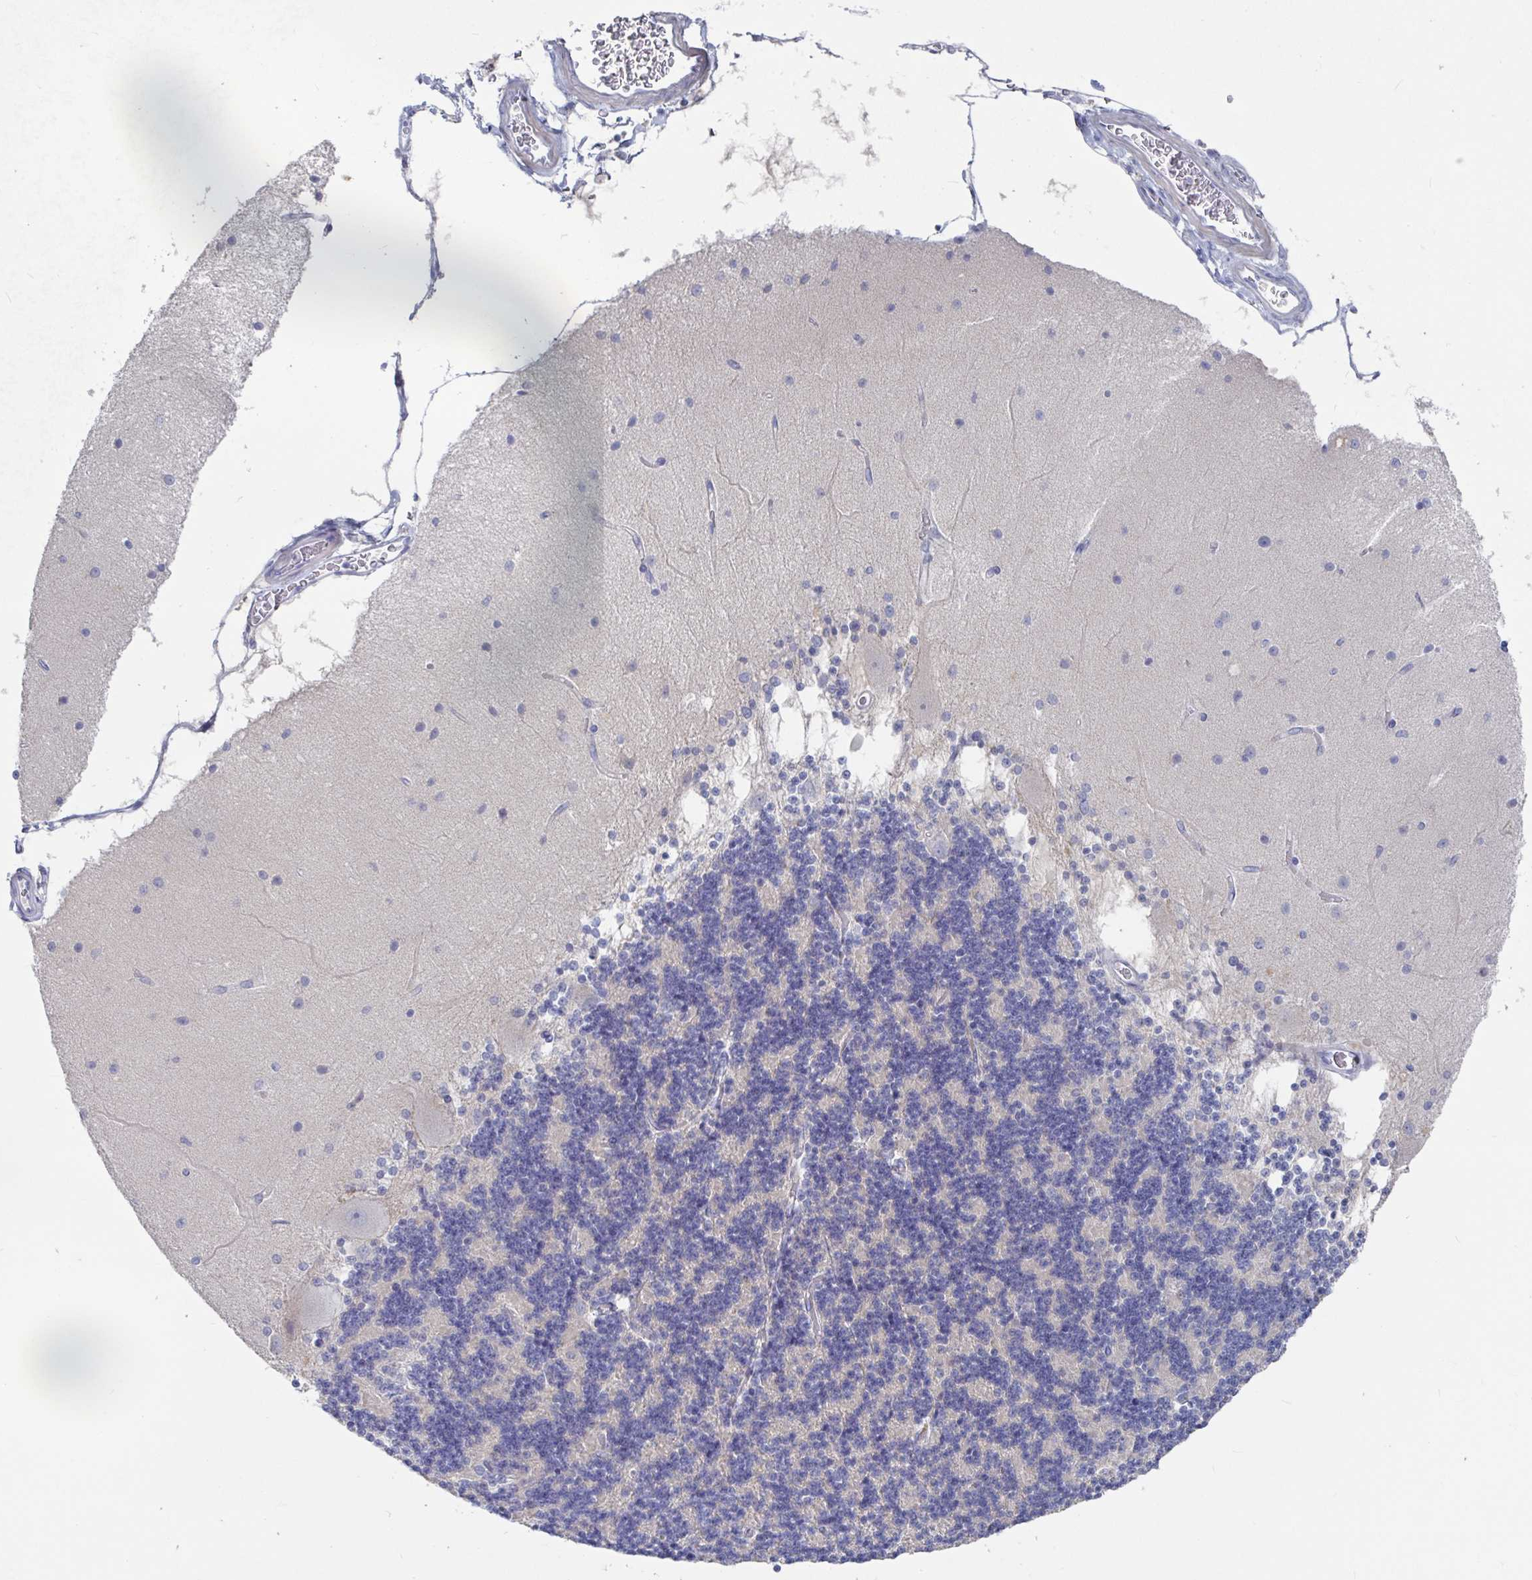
{"staining": {"intensity": "negative", "quantity": "none", "location": "none"}, "tissue": "cerebellum", "cell_type": "Cells in granular layer", "image_type": "normal", "snomed": [{"axis": "morphology", "description": "Normal tissue, NOS"}, {"axis": "topography", "description": "Cerebellum"}], "caption": "High magnification brightfield microscopy of normal cerebellum stained with DAB (3,3'-diaminobenzidine) (brown) and counterstained with hematoxylin (blue): cells in granular layer show no significant staining.", "gene": "GPR148", "patient": {"sex": "female", "age": 54}}